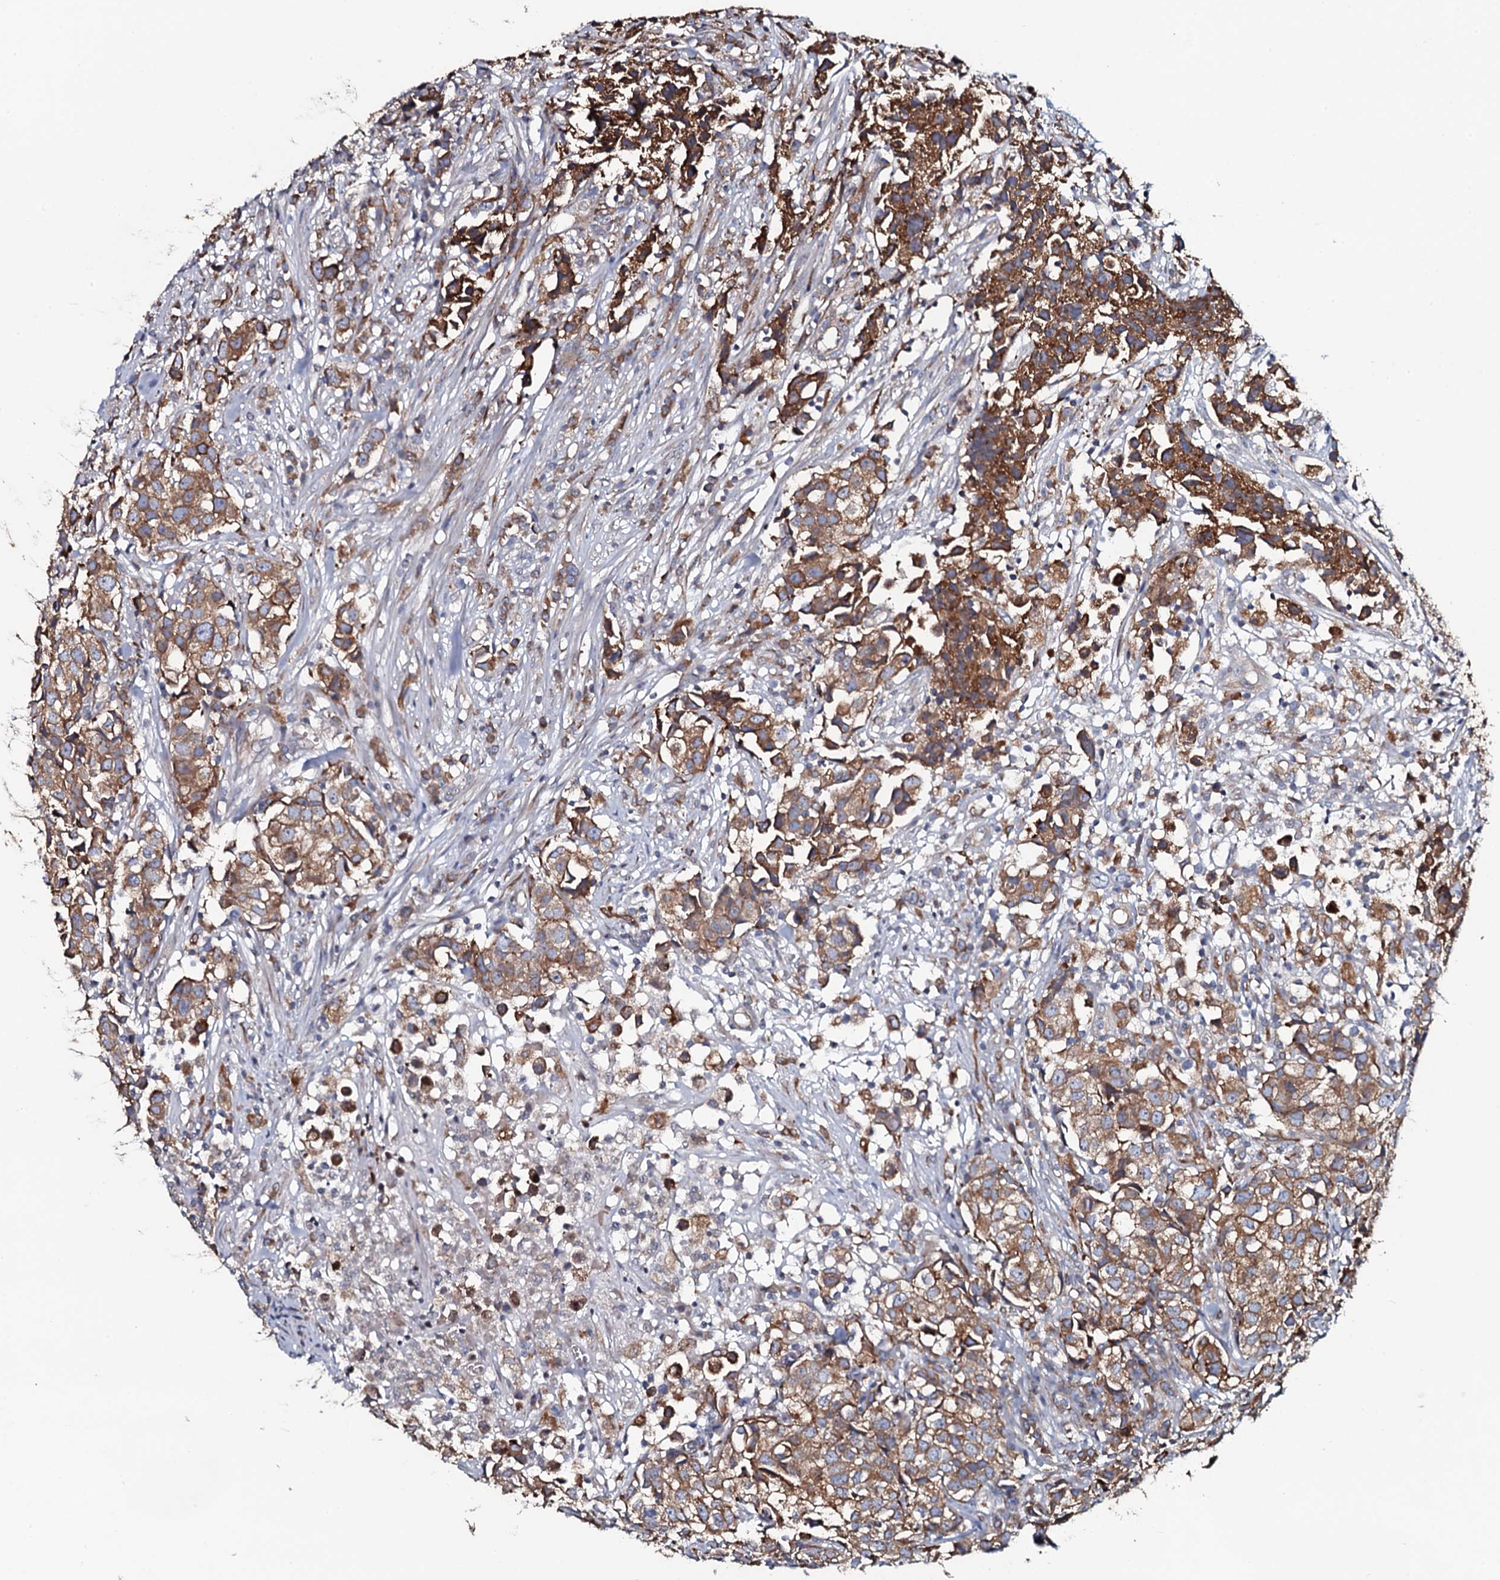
{"staining": {"intensity": "moderate", "quantity": ">75%", "location": "cytoplasmic/membranous"}, "tissue": "urothelial cancer", "cell_type": "Tumor cells", "image_type": "cancer", "snomed": [{"axis": "morphology", "description": "Urothelial carcinoma, High grade"}, {"axis": "topography", "description": "Urinary bladder"}], "caption": "Immunohistochemical staining of human urothelial cancer reveals medium levels of moderate cytoplasmic/membranous protein positivity in approximately >75% of tumor cells.", "gene": "TMEM151A", "patient": {"sex": "female", "age": 75}}